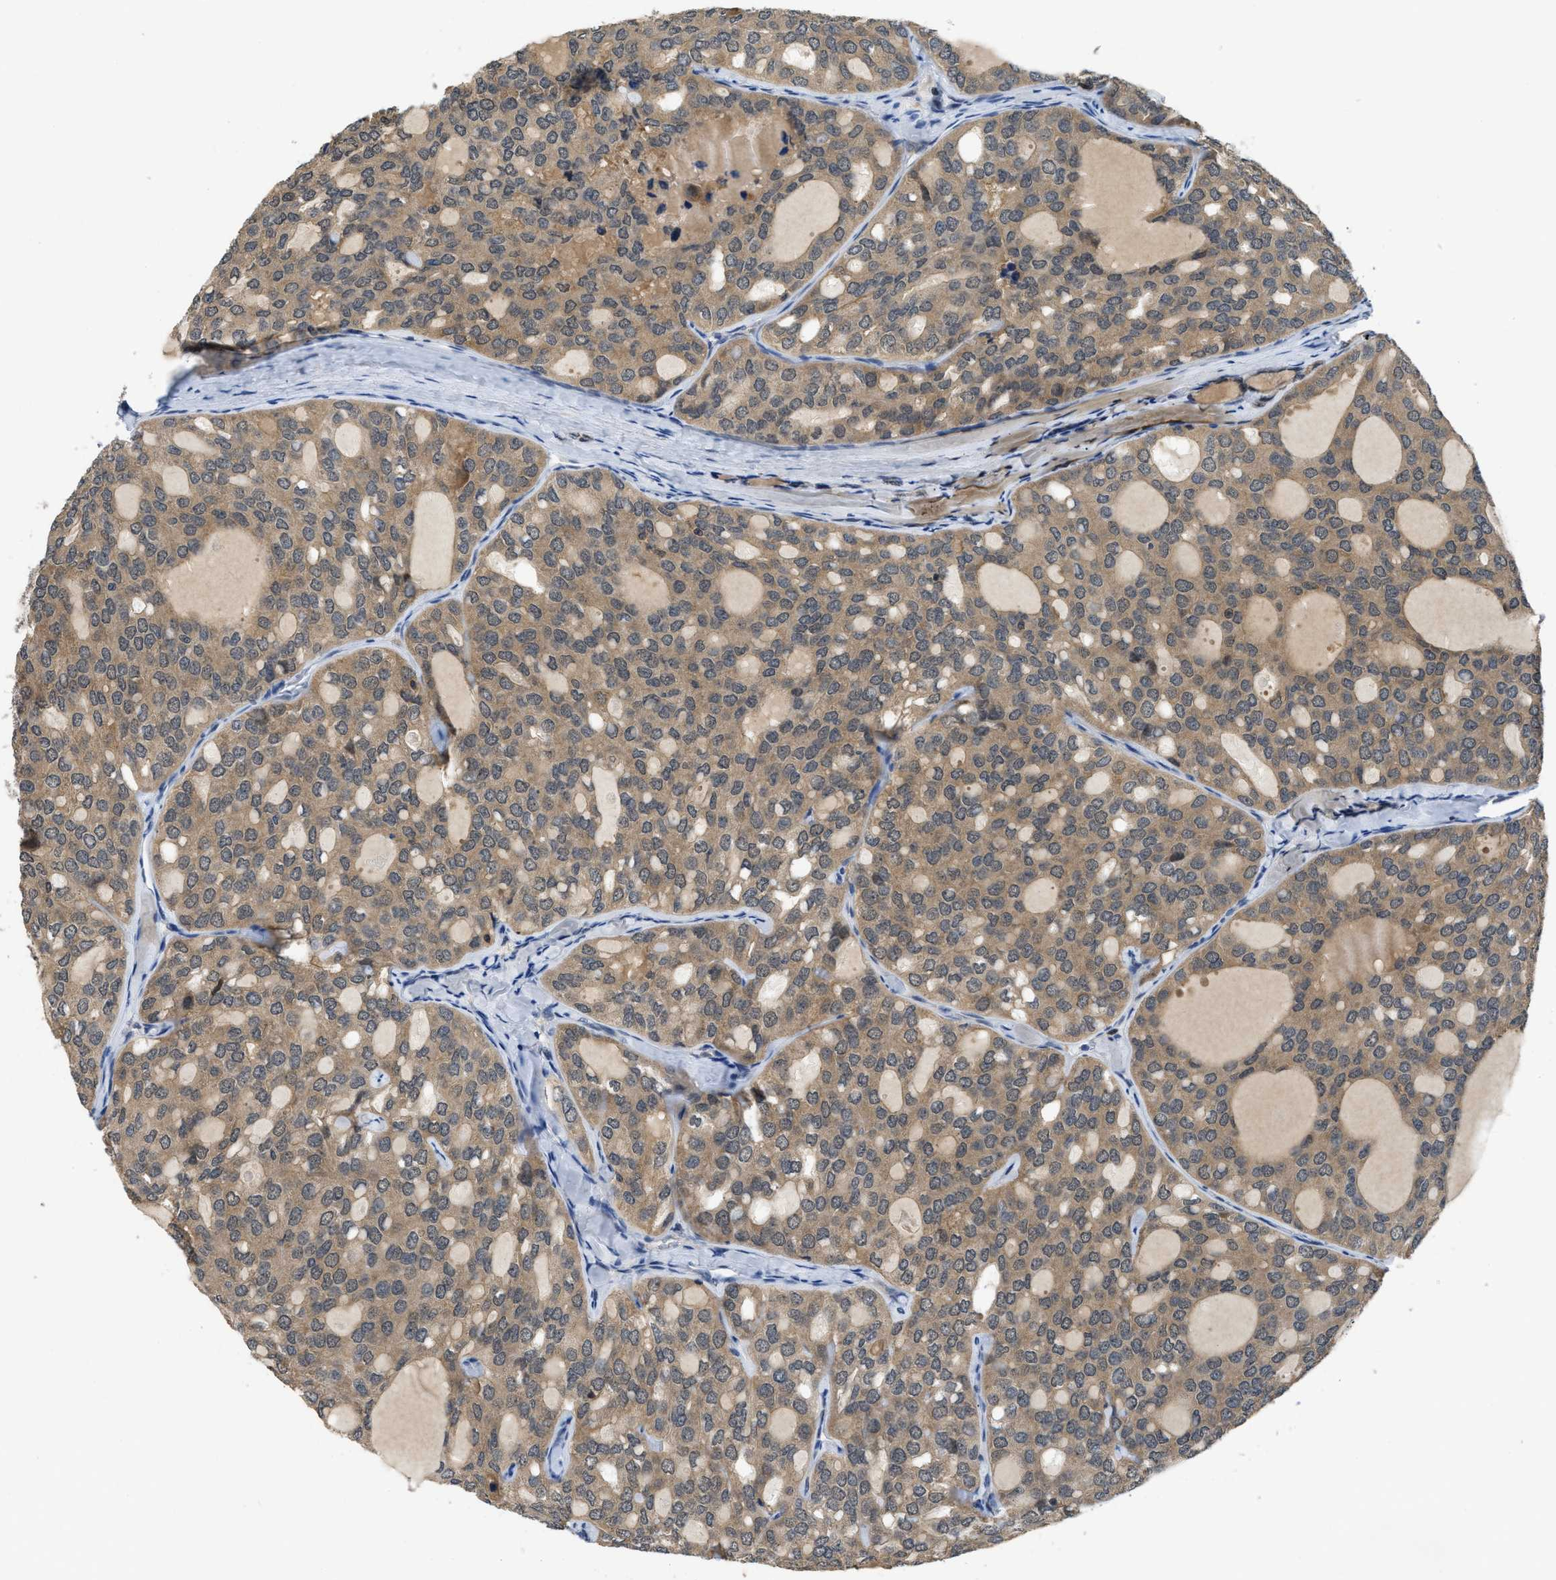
{"staining": {"intensity": "moderate", "quantity": ">75%", "location": "cytoplasmic/membranous"}, "tissue": "thyroid cancer", "cell_type": "Tumor cells", "image_type": "cancer", "snomed": [{"axis": "morphology", "description": "Follicular adenoma carcinoma, NOS"}, {"axis": "topography", "description": "Thyroid gland"}], "caption": "Immunohistochemical staining of follicular adenoma carcinoma (thyroid) shows moderate cytoplasmic/membranous protein expression in approximately >75% of tumor cells.", "gene": "TES", "patient": {"sex": "male", "age": 75}}